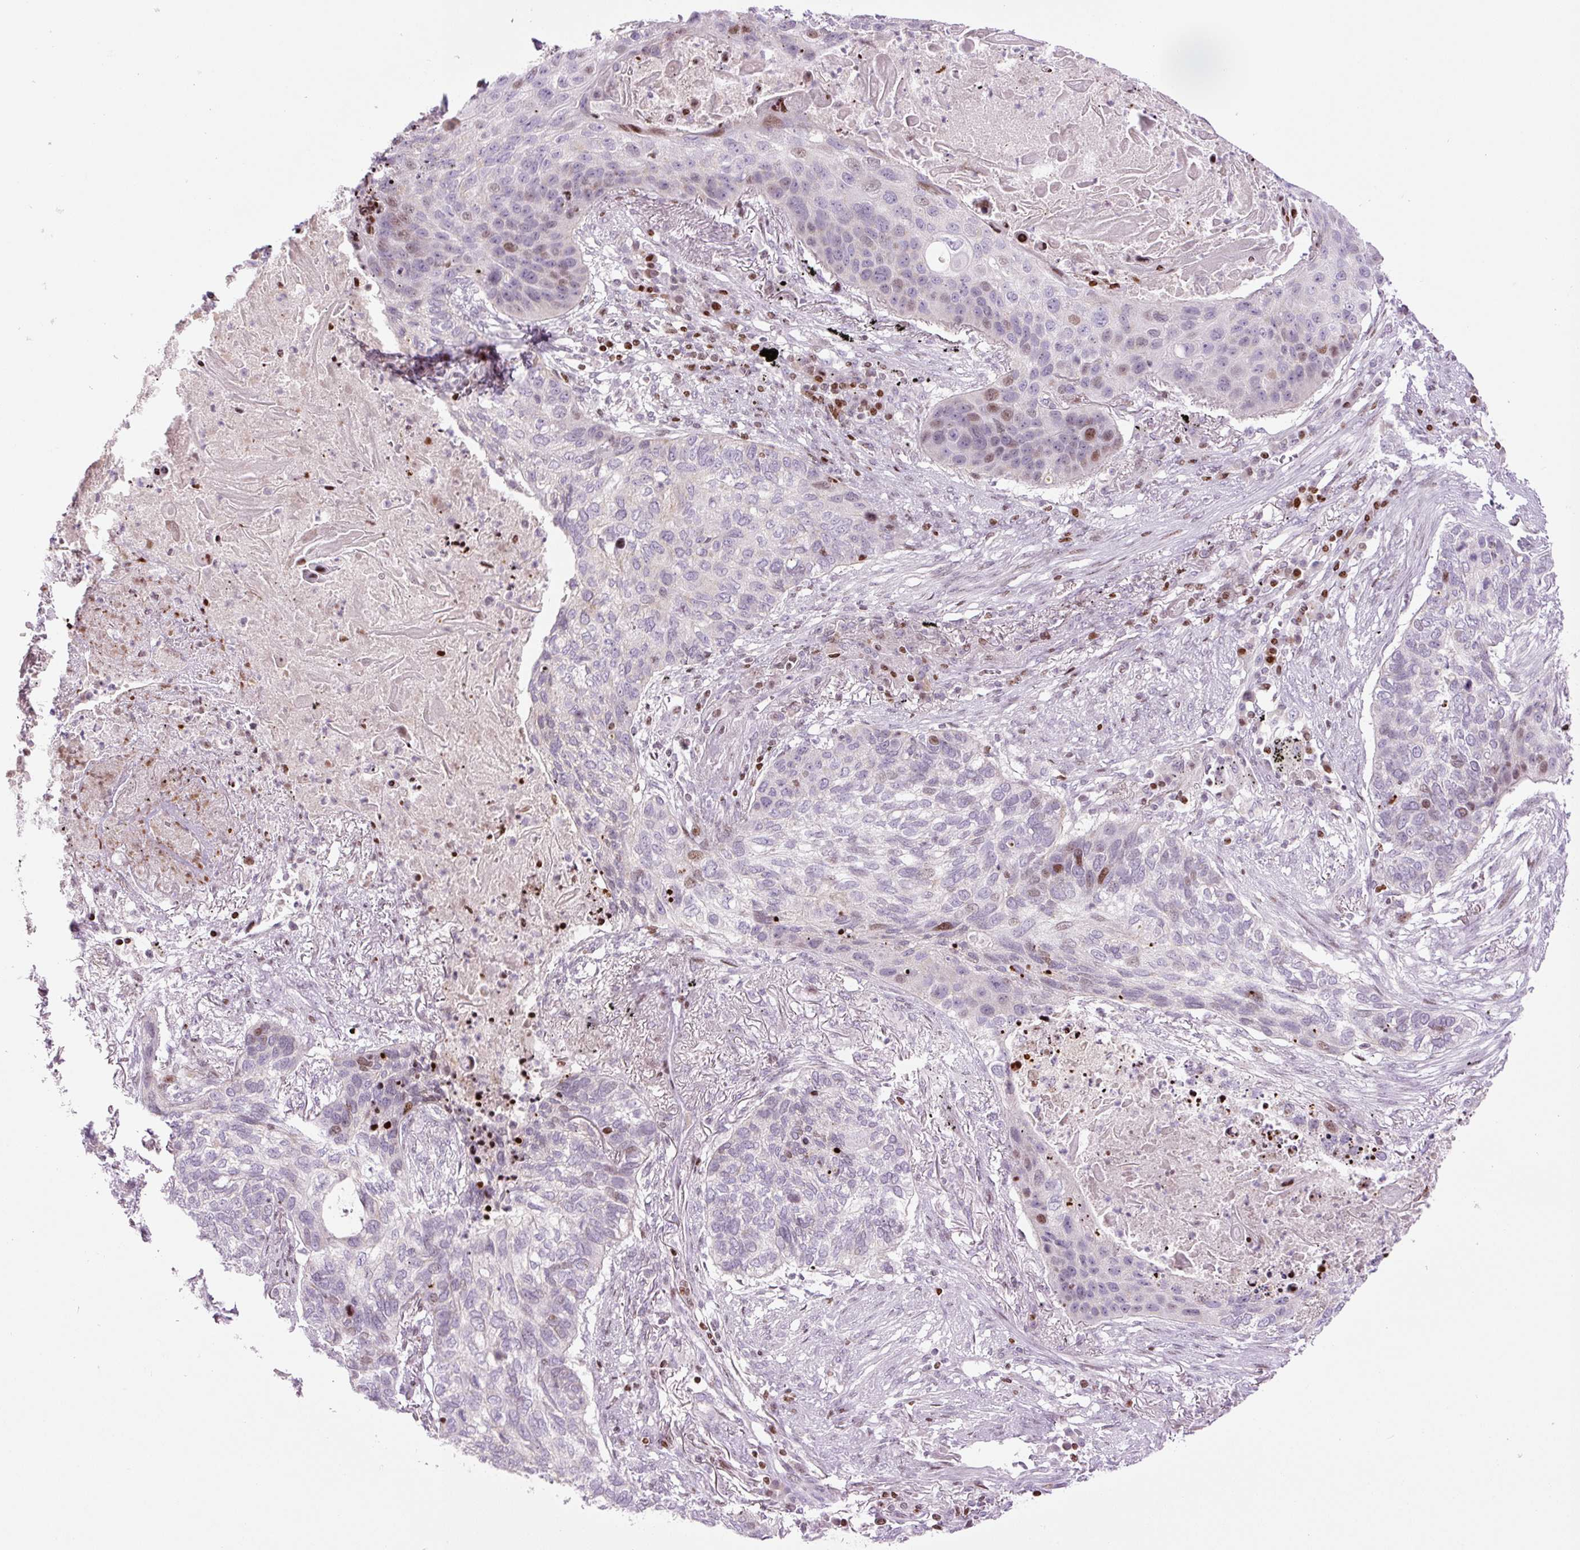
{"staining": {"intensity": "moderate", "quantity": "<25%", "location": "nuclear"}, "tissue": "lung cancer", "cell_type": "Tumor cells", "image_type": "cancer", "snomed": [{"axis": "morphology", "description": "Squamous cell carcinoma, NOS"}, {"axis": "topography", "description": "Lung"}], "caption": "Lung squamous cell carcinoma stained for a protein (brown) reveals moderate nuclear positive staining in about <25% of tumor cells.", "gene": "TMEM177", "patient": {"sex": "female", "age": 63}}